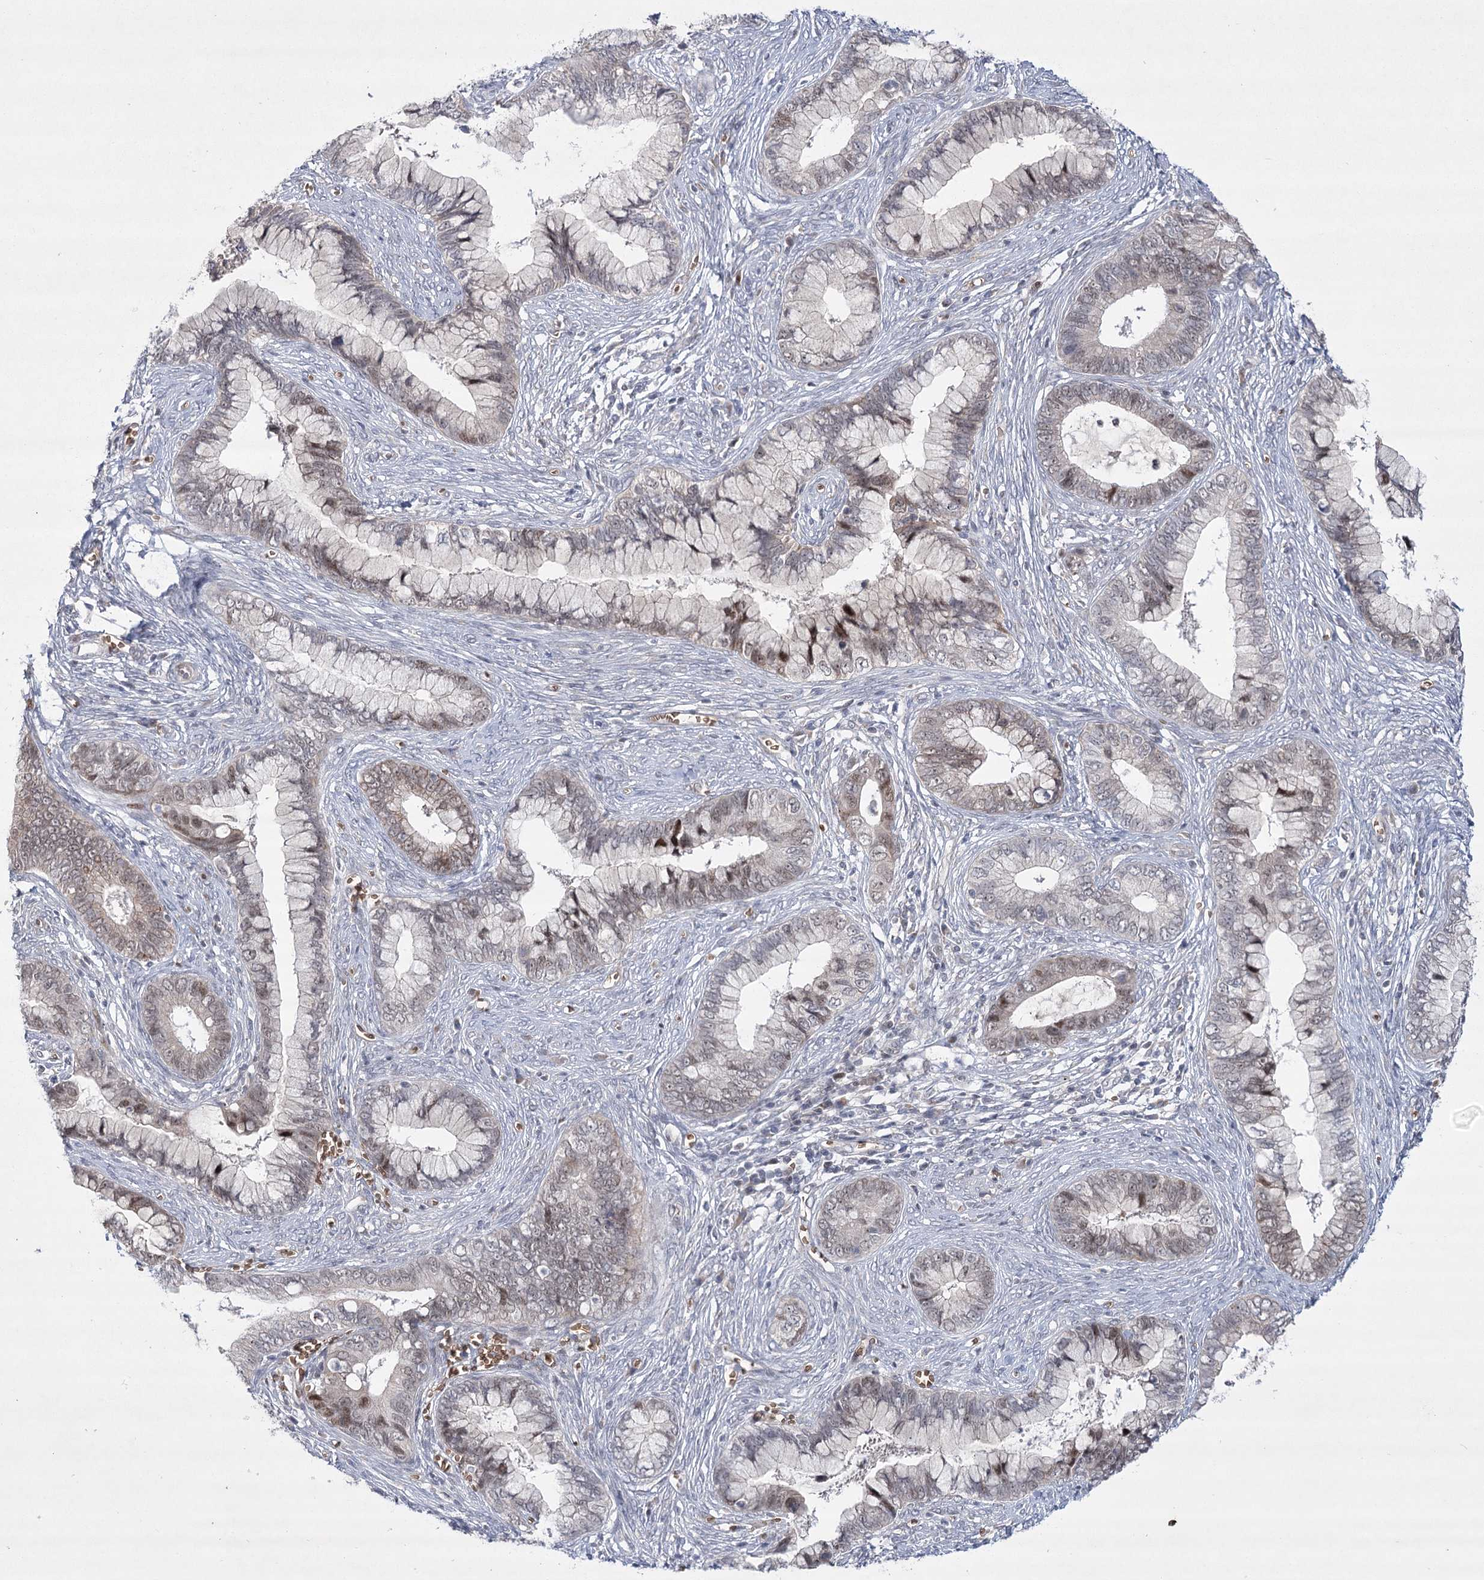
{"staining": {"intensity": "weak", "quantity": "25%-75%", "location": "cytoplasmic/membranous,nuclear"}, "tissue": "cervical cancer", "cell_type": "Tumor cells", "image_type": "cancer", "snomed": [{"axis": "morphology", "description": "Adenocarcinoma, NOS"}, {"axis": "topography", "description": "Cervix"}], "caption": "Cervical adenocarcinoma tissue displays weak cytoplasmic/membranous and nuclear staining in approximately 25%-75% of tumor cells", "gene": "NSMCE4A", "patient": {"sex": "female", "age": 44}}